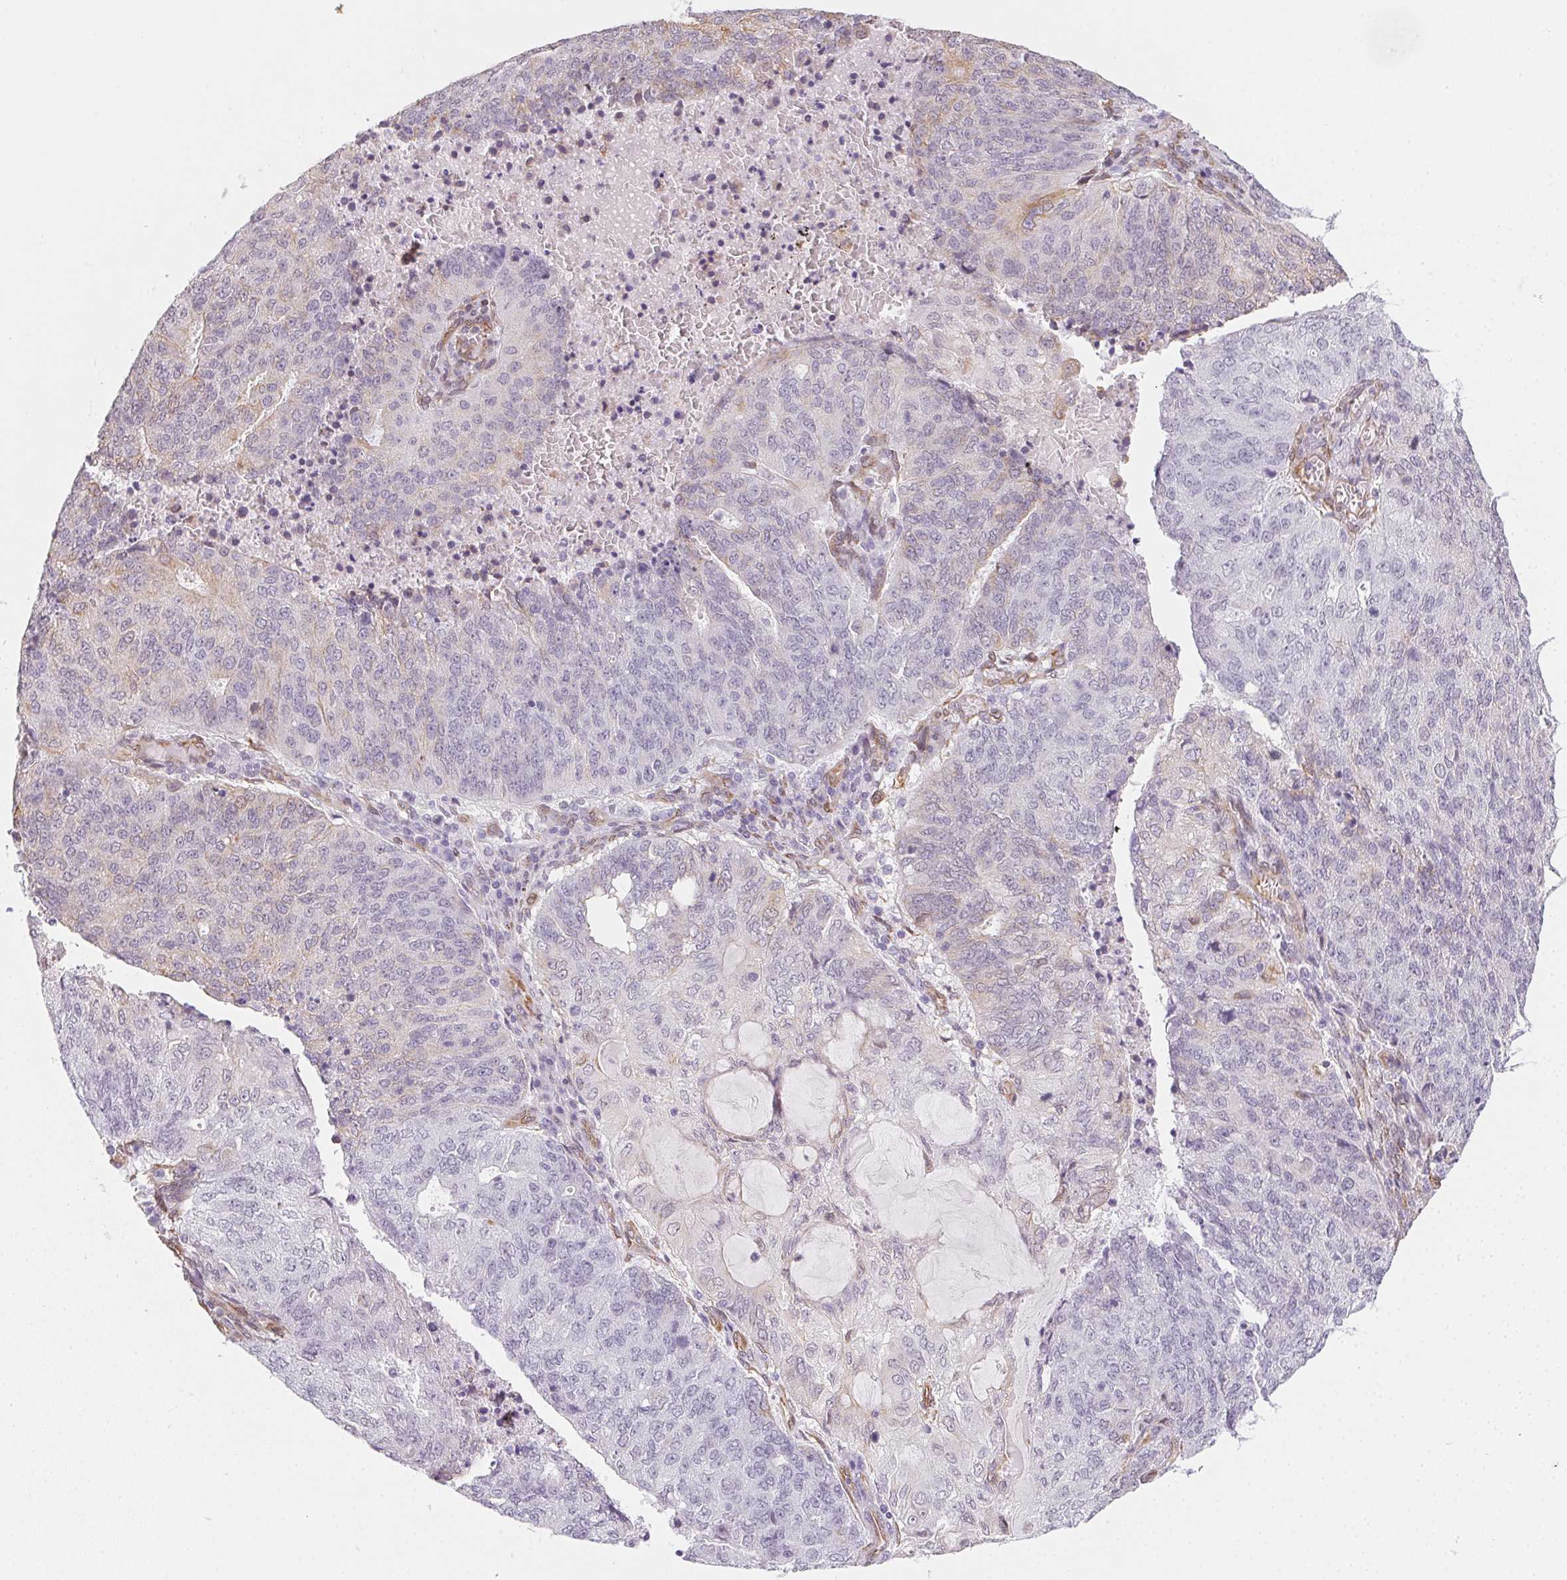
{"staining": {"intensity": "weak", "quantity": "<25%", "location": "cytoplasmic/membranous"}, "tissue": "endometrial cancer", "cell_type": "Tumor cells", "image_type": "cancer", "snomed": [{"axis": "morphology", "description": "Adenocarcinoma, NOS"}, {"axis": "topography", "description": "Endometrium"}], "caption": "Tumor cells show no significant protein positivity in adenocarcinoma (endometrial).", "gene": "RSBN1", "patient": {"sex": "female", "age": 82}}